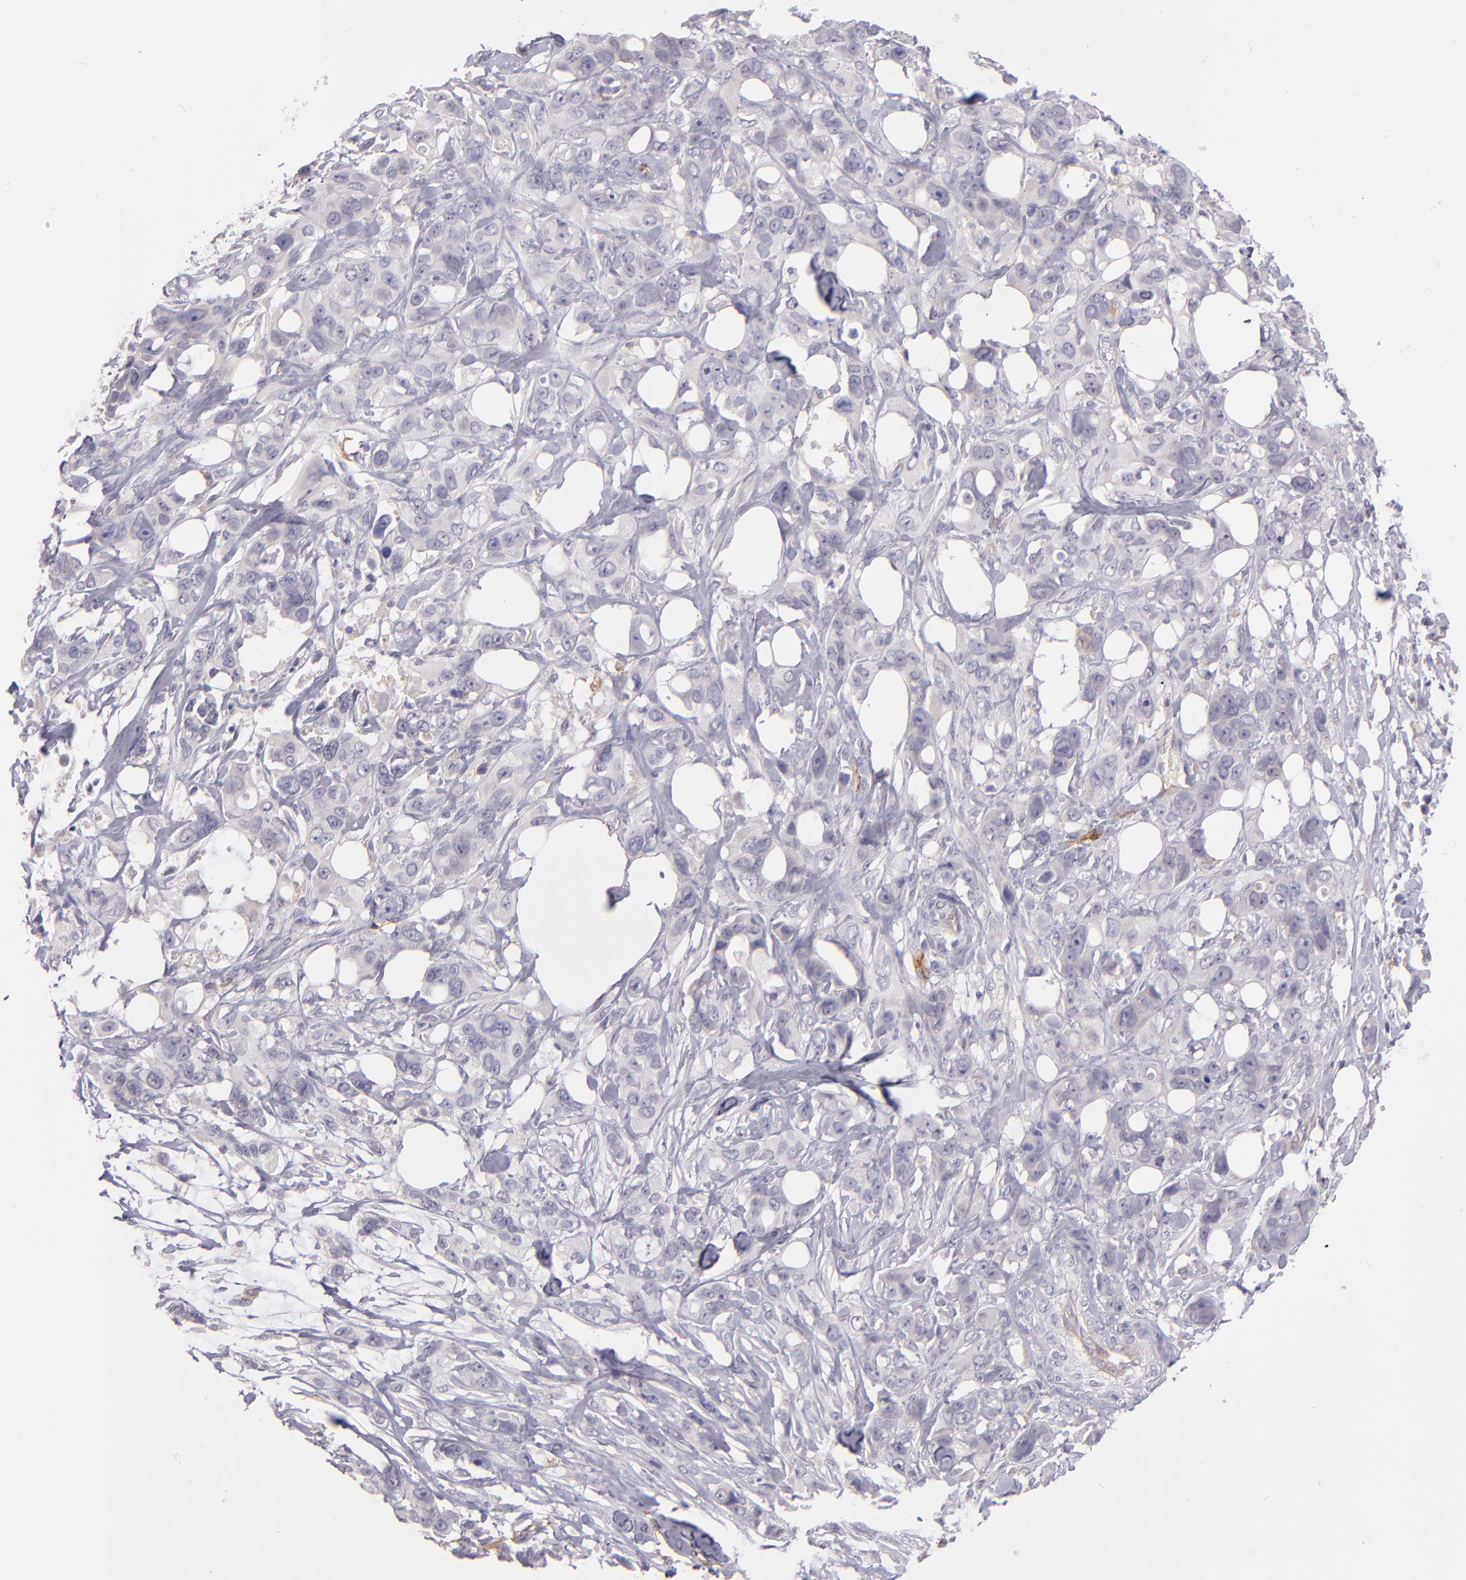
{"staining": {"intensity": "negative", "quantity": "none", "location": "none"}, "tissue": "stomach cancer", "cell_type": "Tumor cells", "image_type": "cancer", "snomed": [{"axis": "morphology", "description": "Adenocarcinoma, NOS"}, {"axis": "topography", "description": "Stomach, upper"}], "caption": "Tumor cells show no significant positivity in stomach adenocarcinoma. (Immunohistochemistry, brightfield microscopy, high magnification).", "gene": "THBD", "patient": {"sex": "male", "age": 47}}